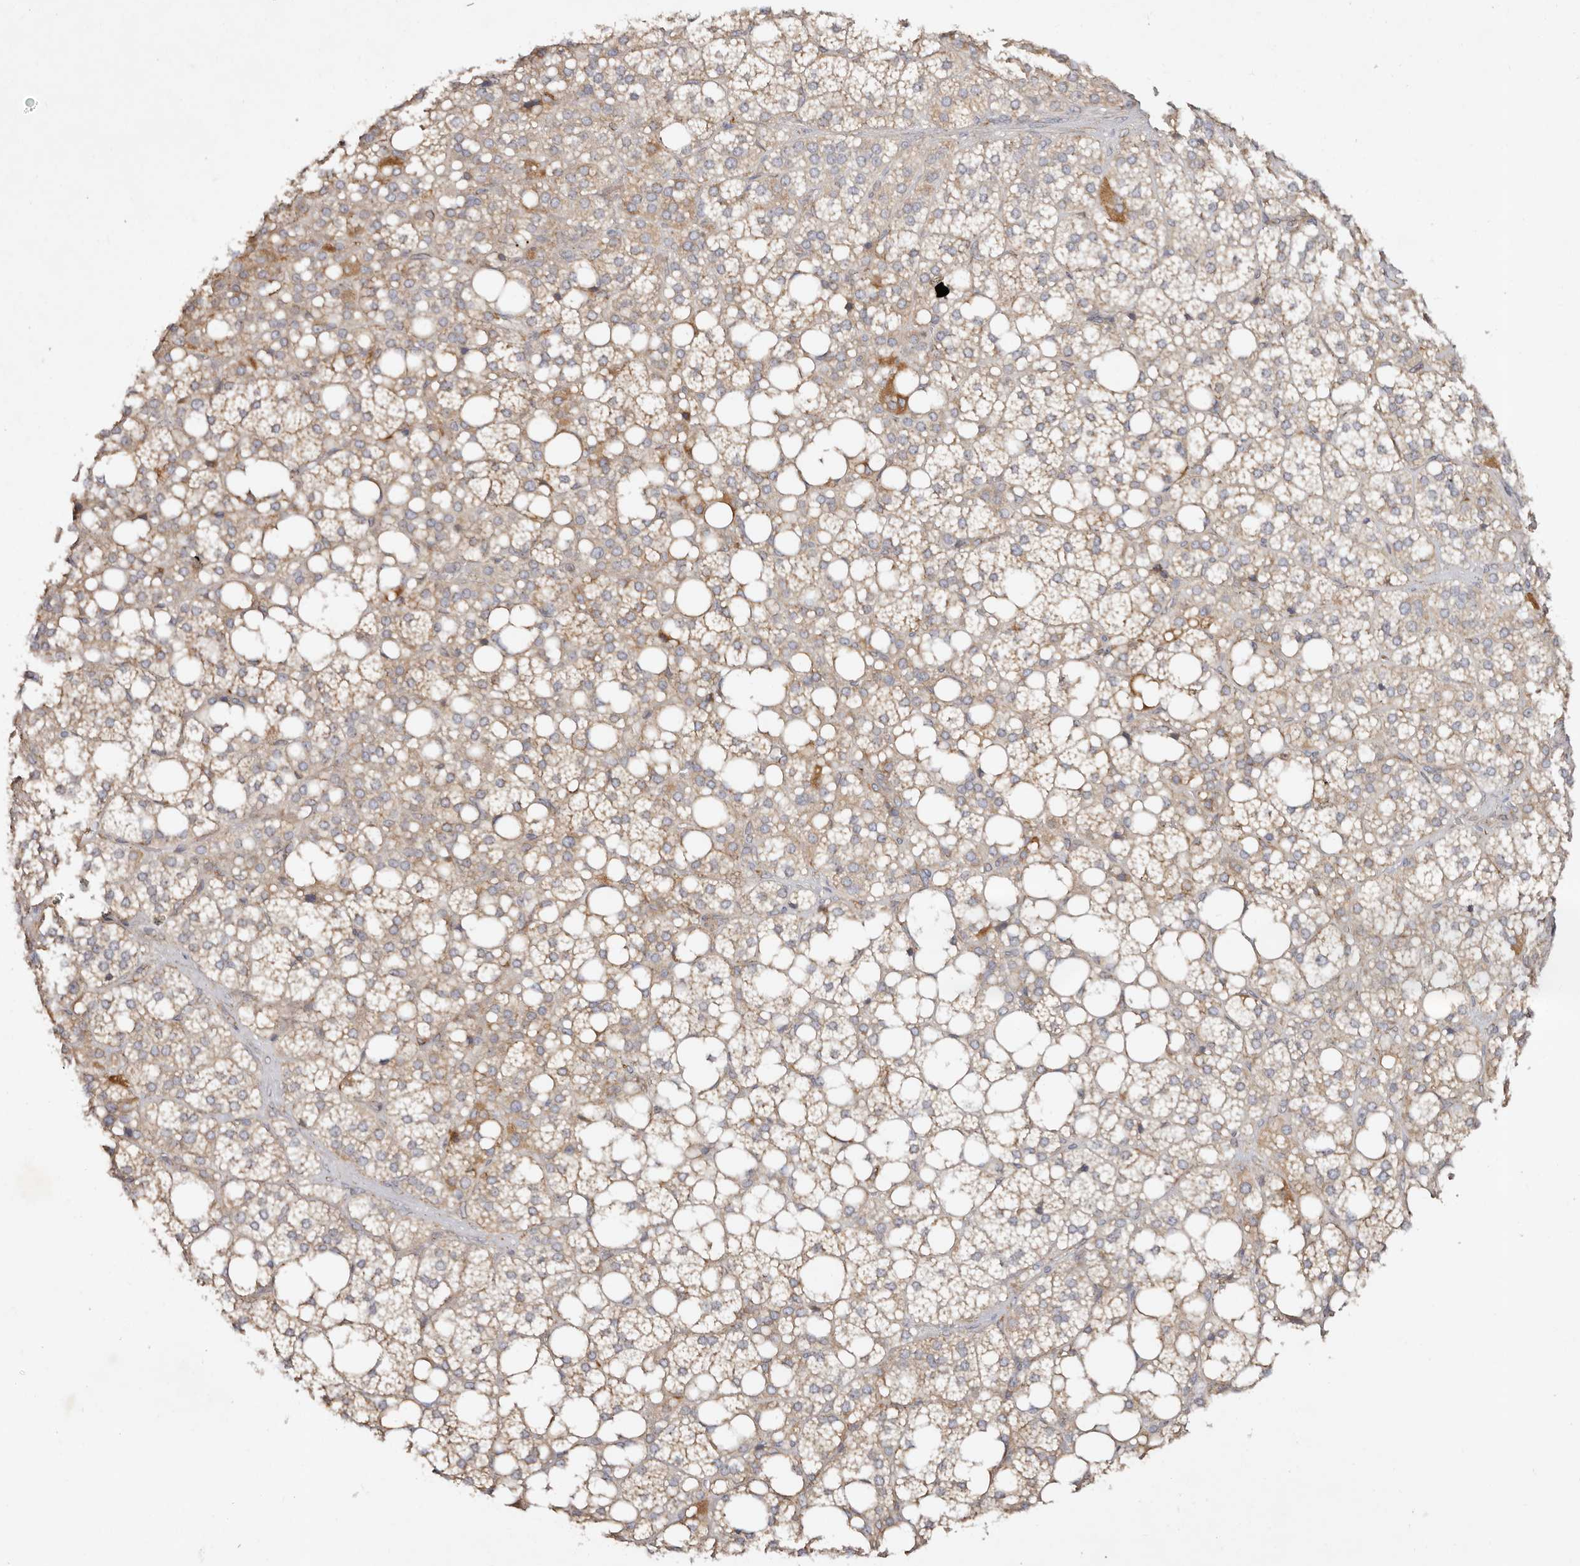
{"staining": {"intensity": "moderate", "quantity": "25%-75%", "location": "cytoplasmic/membranous"}, "tissue": "adrenal gland", "cell_type": "Glandular cells", "image_type": "normal", "snomed": [{"axis": "morphology", "description": "Normal tissue, NOS"}, {"axis": "topography", "description": "Adrenal gland"}], "caption": "This is an image of IHC staining of normal adrenal gland, which shows moderate expression in the cytoplasmic/membranous of glandular cells.", "gene": "SERPINH1", "patient": {"sex": "female", "age": 59}}